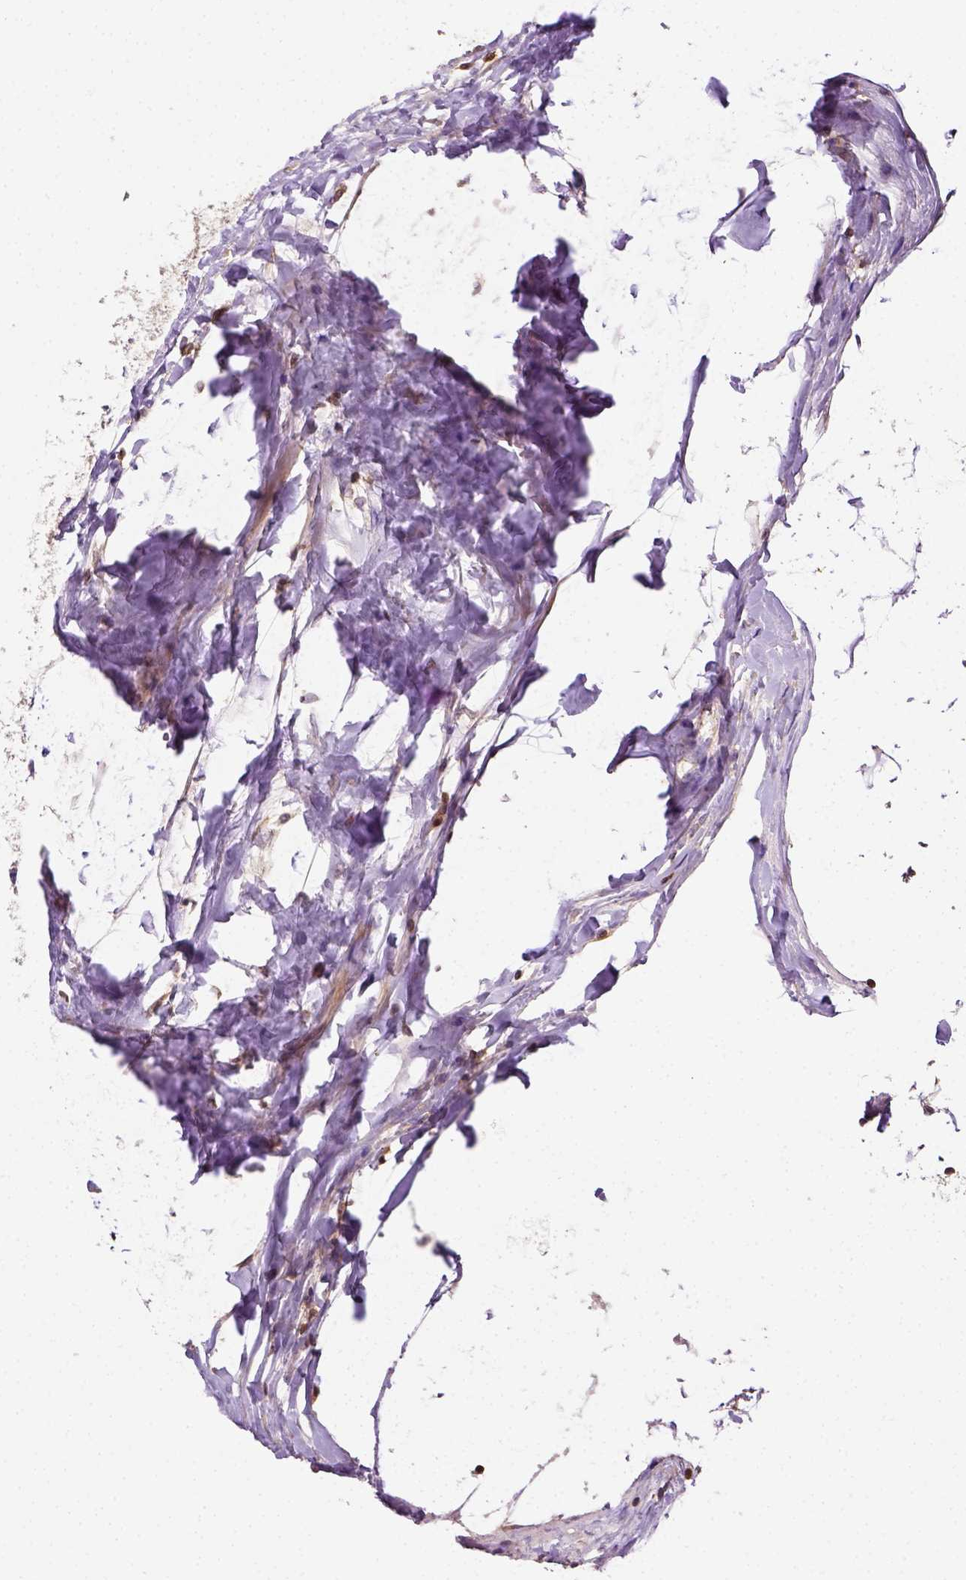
{"staining": {"intensity": "moderate", "quantity": ">75%", "location": "cytoplasmic/membranous"}, "tissue": "testis cancer", "cell_type": "Tumor cells", "image_type": "cancer", "snomed": [{"axis": "morphology", "description": "Seminoma, NOS"}, {"axis": "topography", "description": "Testis"}], "caption": "Seminoma (testis) was stained to show a protein in brown. There is medium levels of moderate cytoplasmic/membranous expression in about >75% of tumor cells. Using DAB (3,3'-diaminobenzidine) (brown) and hematoxylin (blue) stains, captured at high magnification using brightfield microscopy.", "gene": "MATK", "patient": {"sex": "male", "age": 34}}